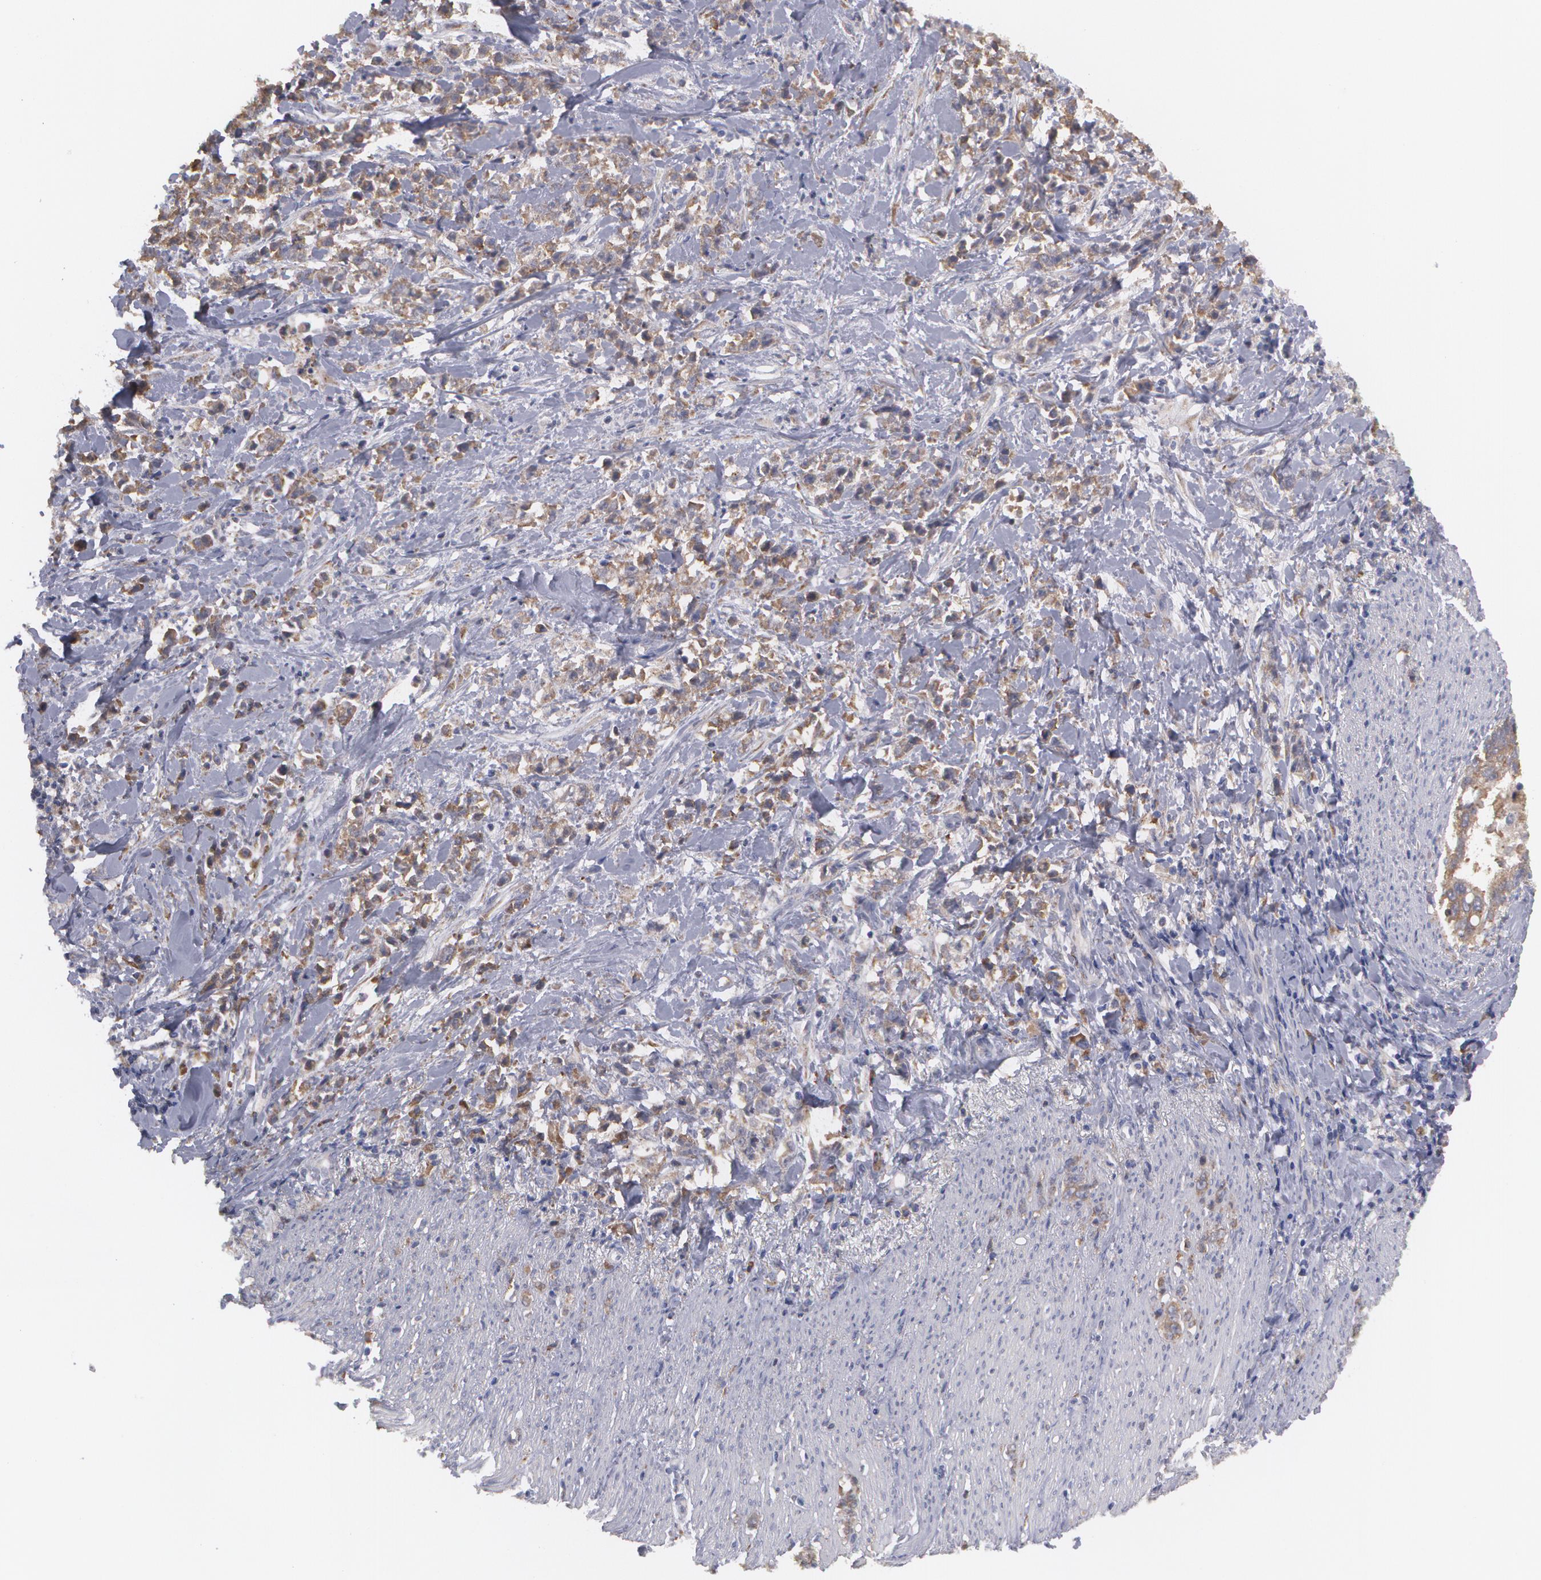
{"staining": {"intensity": "strong", "quantity": ">75%", "location": "cytoplasmic/membranous"}, "tissue": "stomach cancer", "cell_type": "Tumor cells", "image_type": "cancer", "snomed": [{"axis": "morphology", "description": "Adenocarcinoma, NOS"}, {"axis": "topography", "description": "Stomach, lower"}], "caption": "The image reveals staining of stomach cancer (adenocarcinoma), revealing strong cytoplasmic/membranous protein expression (brown color) within tumor cells. Immunohistochemistry (ihc) stains the protein of interest in brown and the nuclei are stained blue.", "gene": "MTHFD1", "patient": {"sex": "male", "age": 88}}